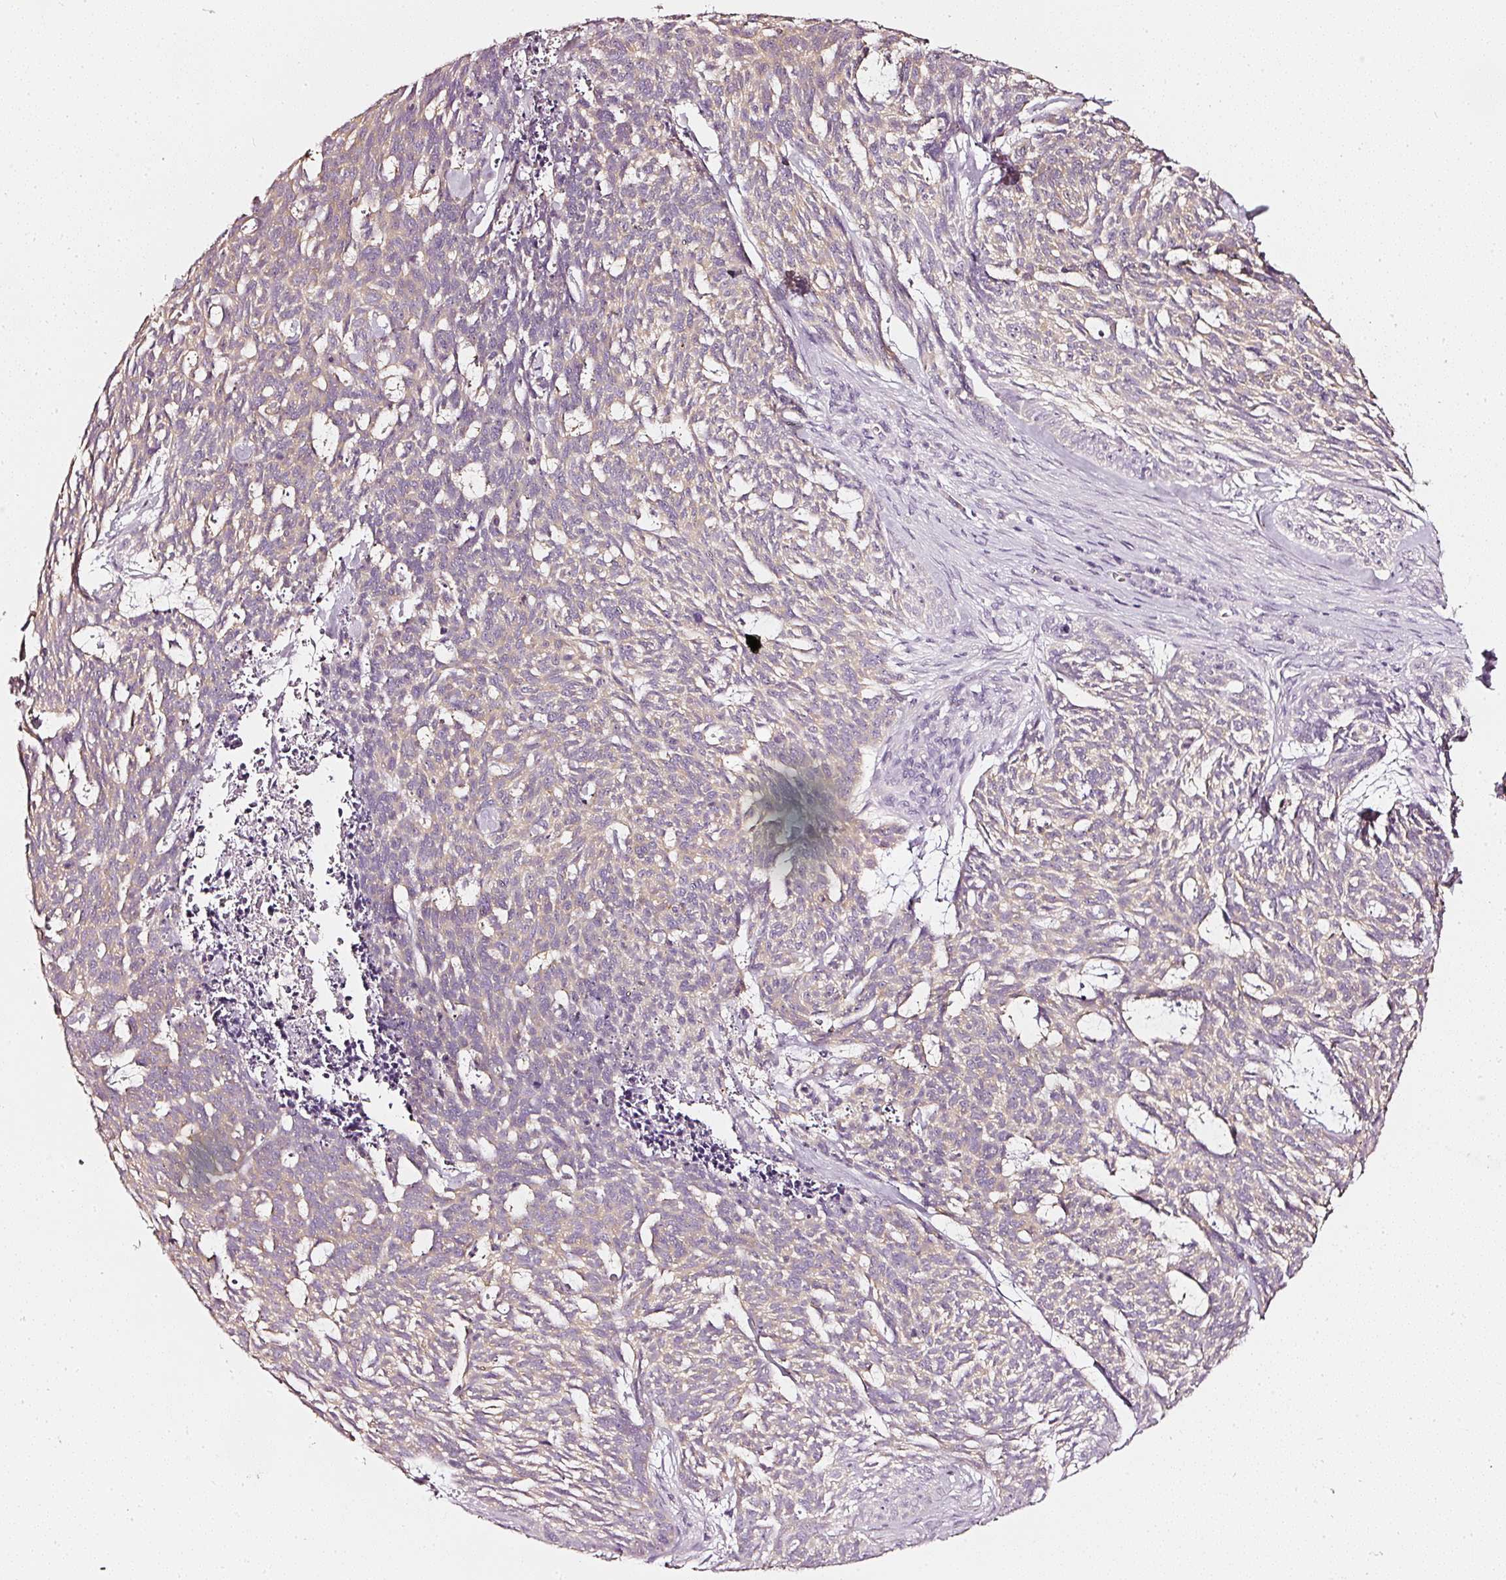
{"staining": {"intensity": "weak", "quantity": ">75%", "location": "cytoplasmic/membranous"}, "tissue": "skin cancer", "cell_type": "Tumor cells", "image_type": "cancer", "snomed": [{"axis": "morphology", "description": "Basal cell carcinoma"}, {"axis": "topography", "description": "Skin"}], "caption": "Protein analysis of skin basal cell carcinoma tissue shows weak cytoplasmic/membranous staining in about >75% of tumor cells.", "gene": "CNP", "patient": {"sex": "female", "age": 93}}